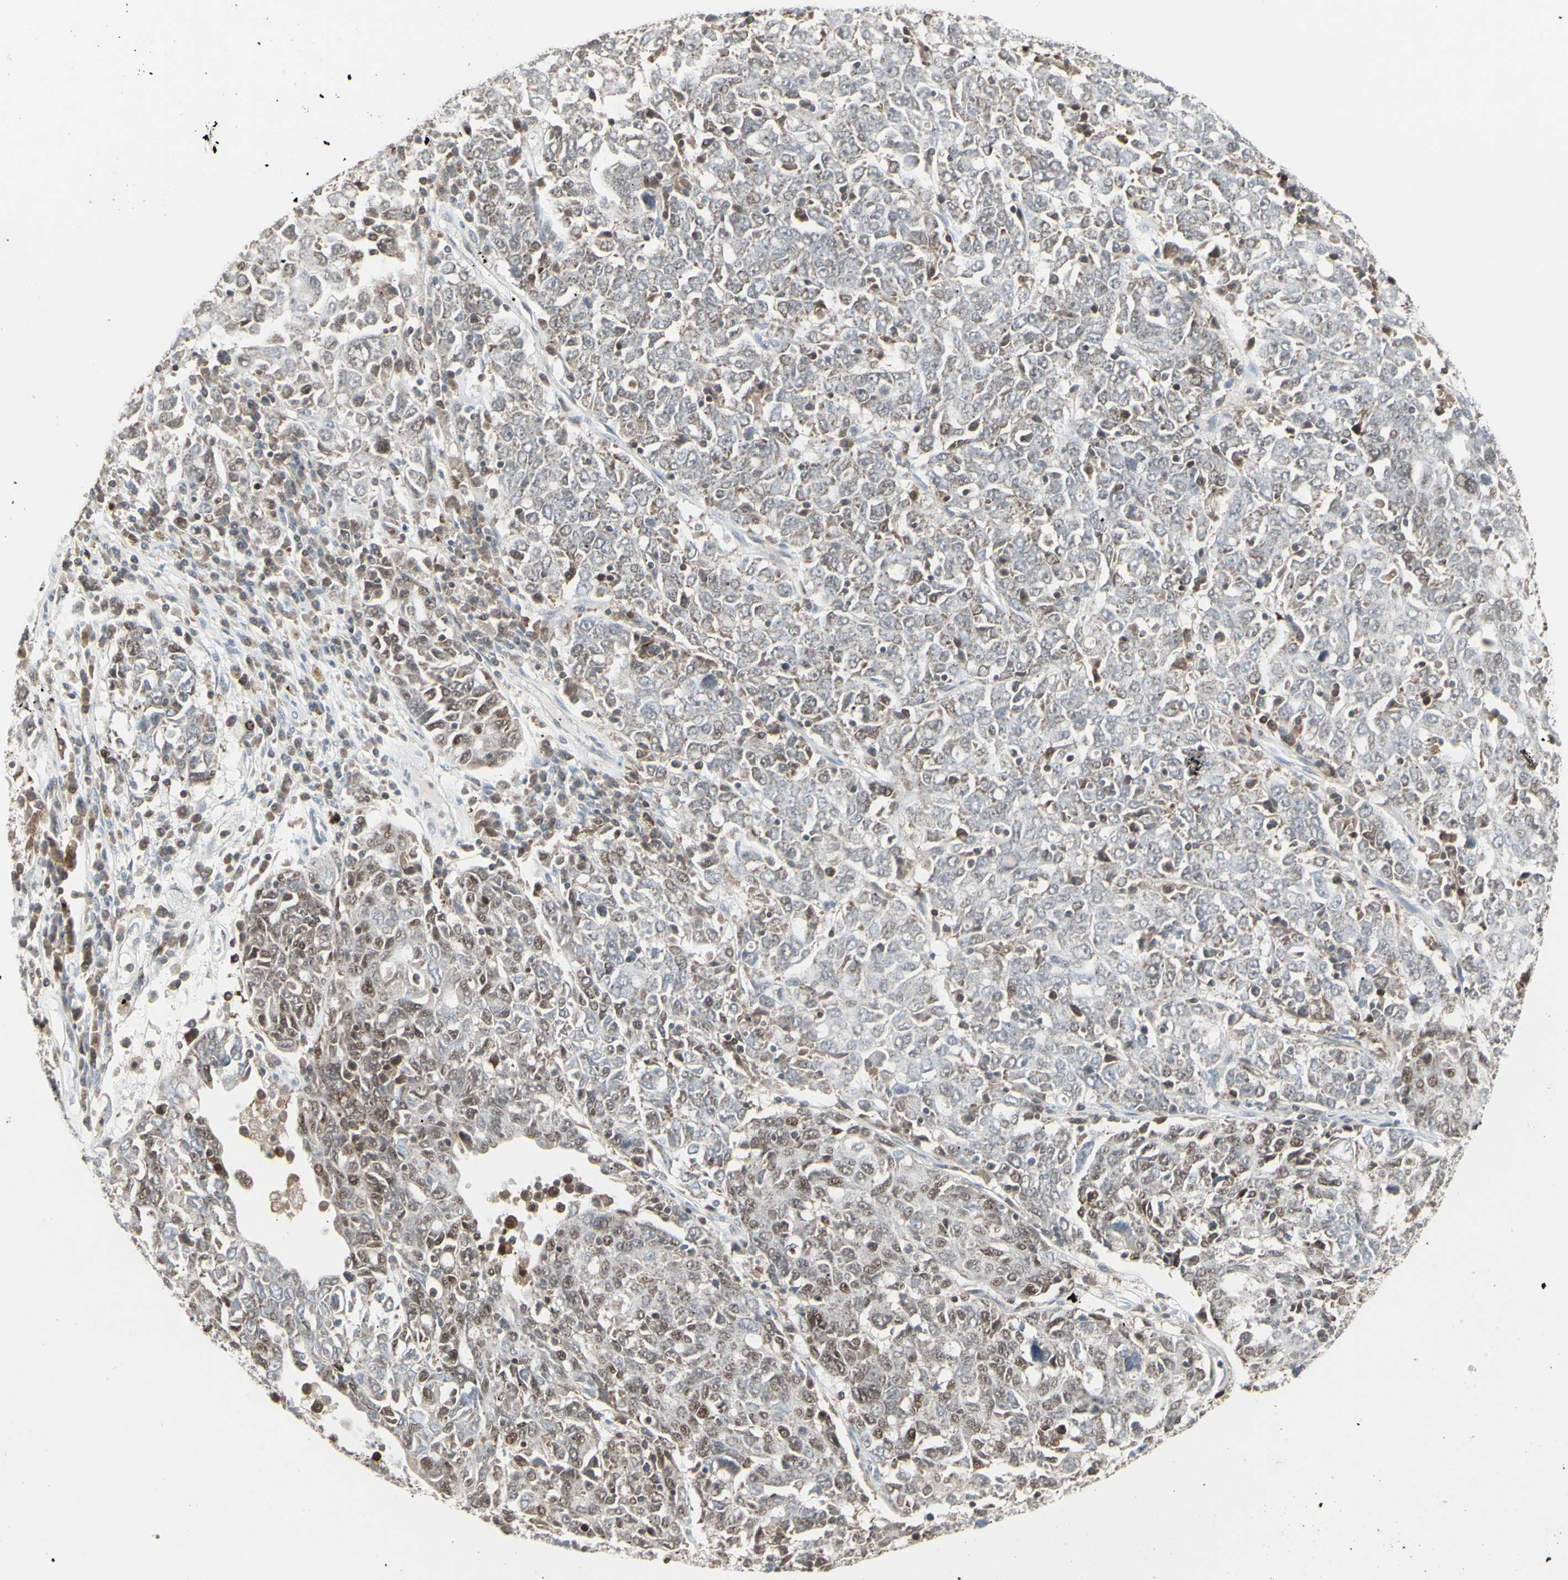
{"staining": {"intensity": "moderate", "quantity": "25%-75%", "location": "cytoplasmic/membranous,nuclear"}, "tissue": "ovarian cancer", "cell_type": "Tumor cells", "image_type": "cancer", "snomed": [{"axis": "morphology", "description": "Carcinoma, endometroid"}, {"axis": "topography", "description": "Ovary"}], "caption": "Immunohistochemistry (IHC) photomicrograph of human ovarian cancer (endometroid carcinoma) stained for a protein (brown), which shows medium levels of moderate cytoplasmic/membranous and nuclear positivity in approximately 25%-75% of tumor cells.", "gene": "SAMSN1", "patient": {"sex": "female", "age": 62}}